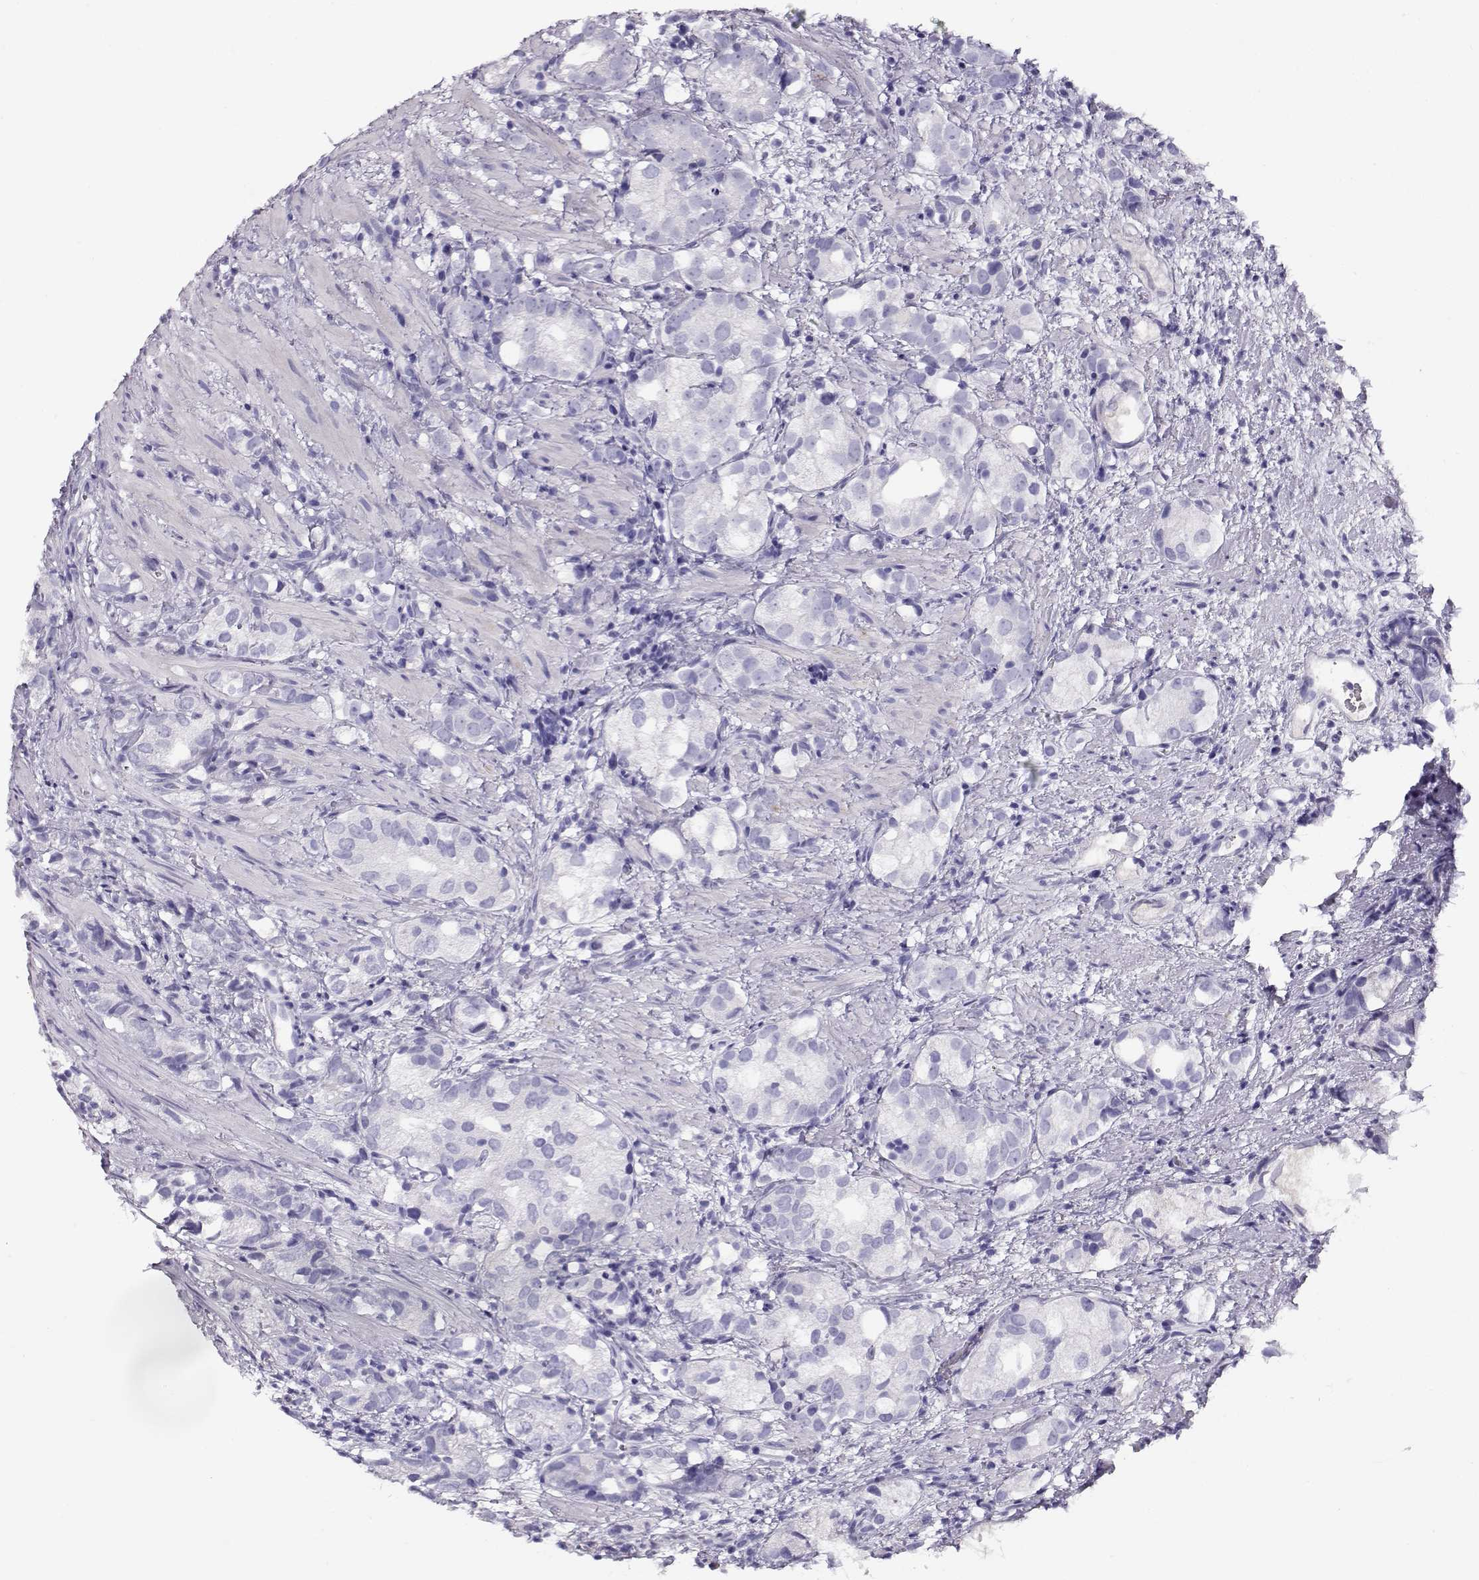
{"staining": {"intensity": "negative", "quantity": "none", "location": "none"}, "tissue": "prostate cancer", "cell_type": "Tumor cells", "image_type": "cancer", "snomed": [{"axis": "morphology", "description": "Adenocarcinoma, High grade"}, {"axis": "topography", "description": "Prostate"}], "caption": "A histopathology image of human prostate high-grade adenocarcinoma is negative for staining in tumor cells. The staining is performed using DAB (3,3'-diaminobenzidine) brown chromogen with nuclei counter-stained in using hematoxylin.", "gene": "CRX", "patient": {"sex": "male", "age": 82}}